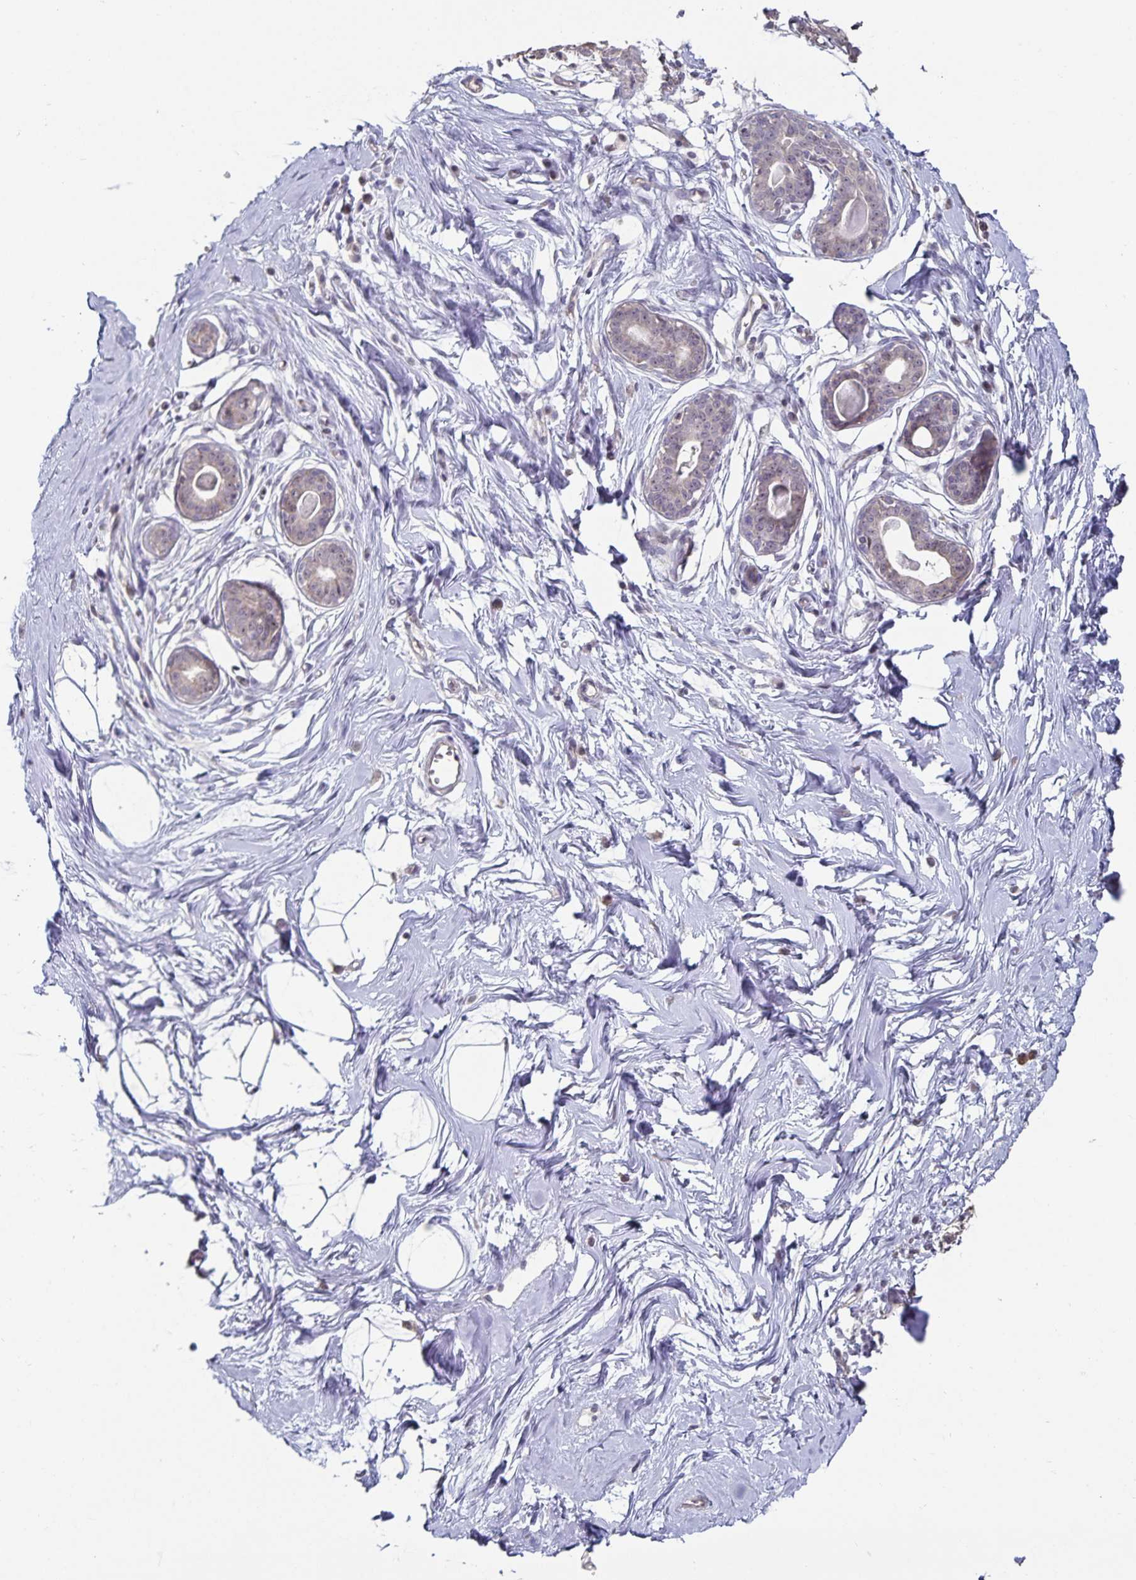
{"staining": {"intensity": "negative", "quantity": "none", "location": "none"}, "tissue": "breast", "cell_type": "Adipocytes", "image_type": "normal", "snomed": [{"axis": "morphology", "description": "Normal tissue, NOS"}, {"axis": "topography", "description": "Breast"}], "caption": "A high-resolution image shows IHC staining of benign breast, which displays no significant expression in adipocytes. The staining was performed using DAB (3,3'-diaminobenzidine) to visualize the protein expression in brown, while the nuclei were stained in blue with hematoxylin (Magnification: 20x).", "gene": "DNAH9", "patient": {"sex": "female", "age": 45}}